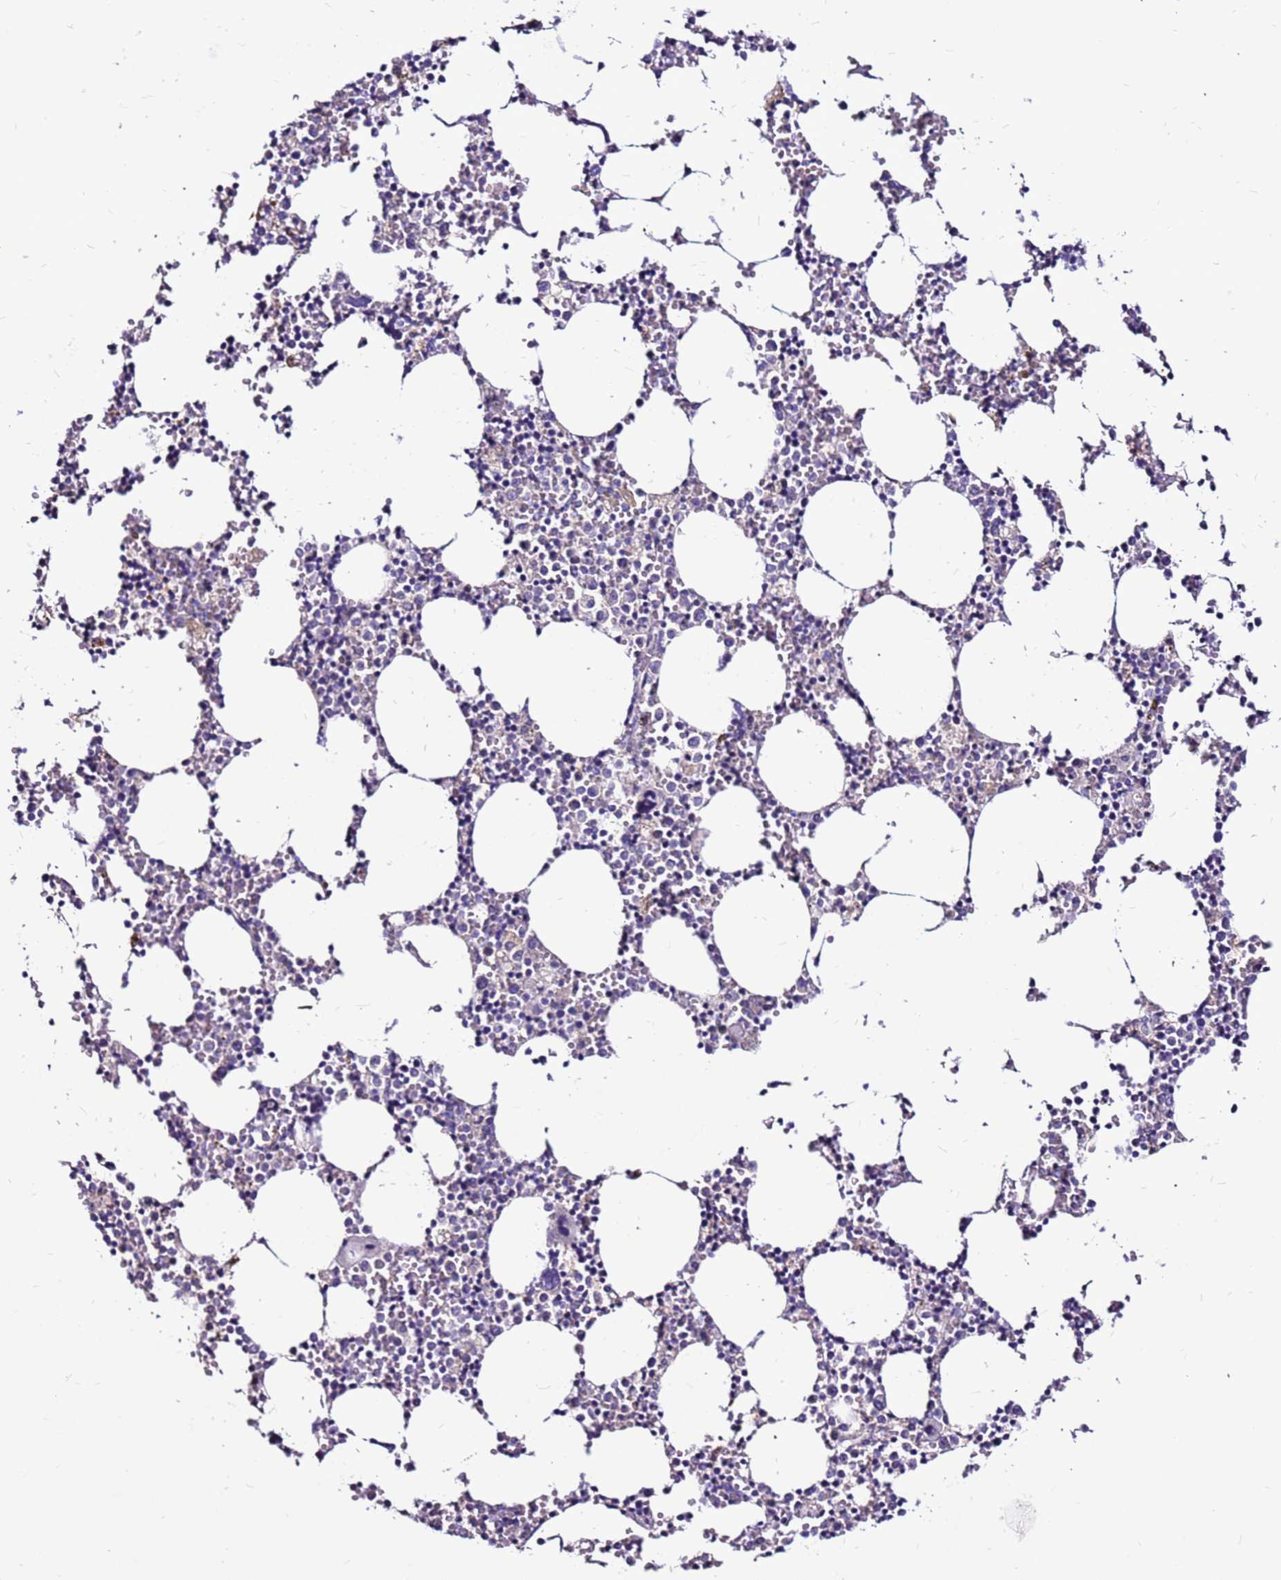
{"staining": {"intensity": "negative", "quantity": "none", "location": "none"}, "tissue": "bone marrow", "cell_type": "Hematopoietic cells", "image_type": "normal", "snomed": [{"axis": "morphology", "description": "Normal tissue, NOS"}, {"axis": "topography", "description": "Bone marrow"}], "caption": "Immunohistochemistry (IHC) image of unremarkable bone marrow: bone marrow stained with DAB demonstrates no significant protein expression in hematopoietic cells.", "gene": "SLC44A3", "patient": {"sex": "female", "age": 64}}